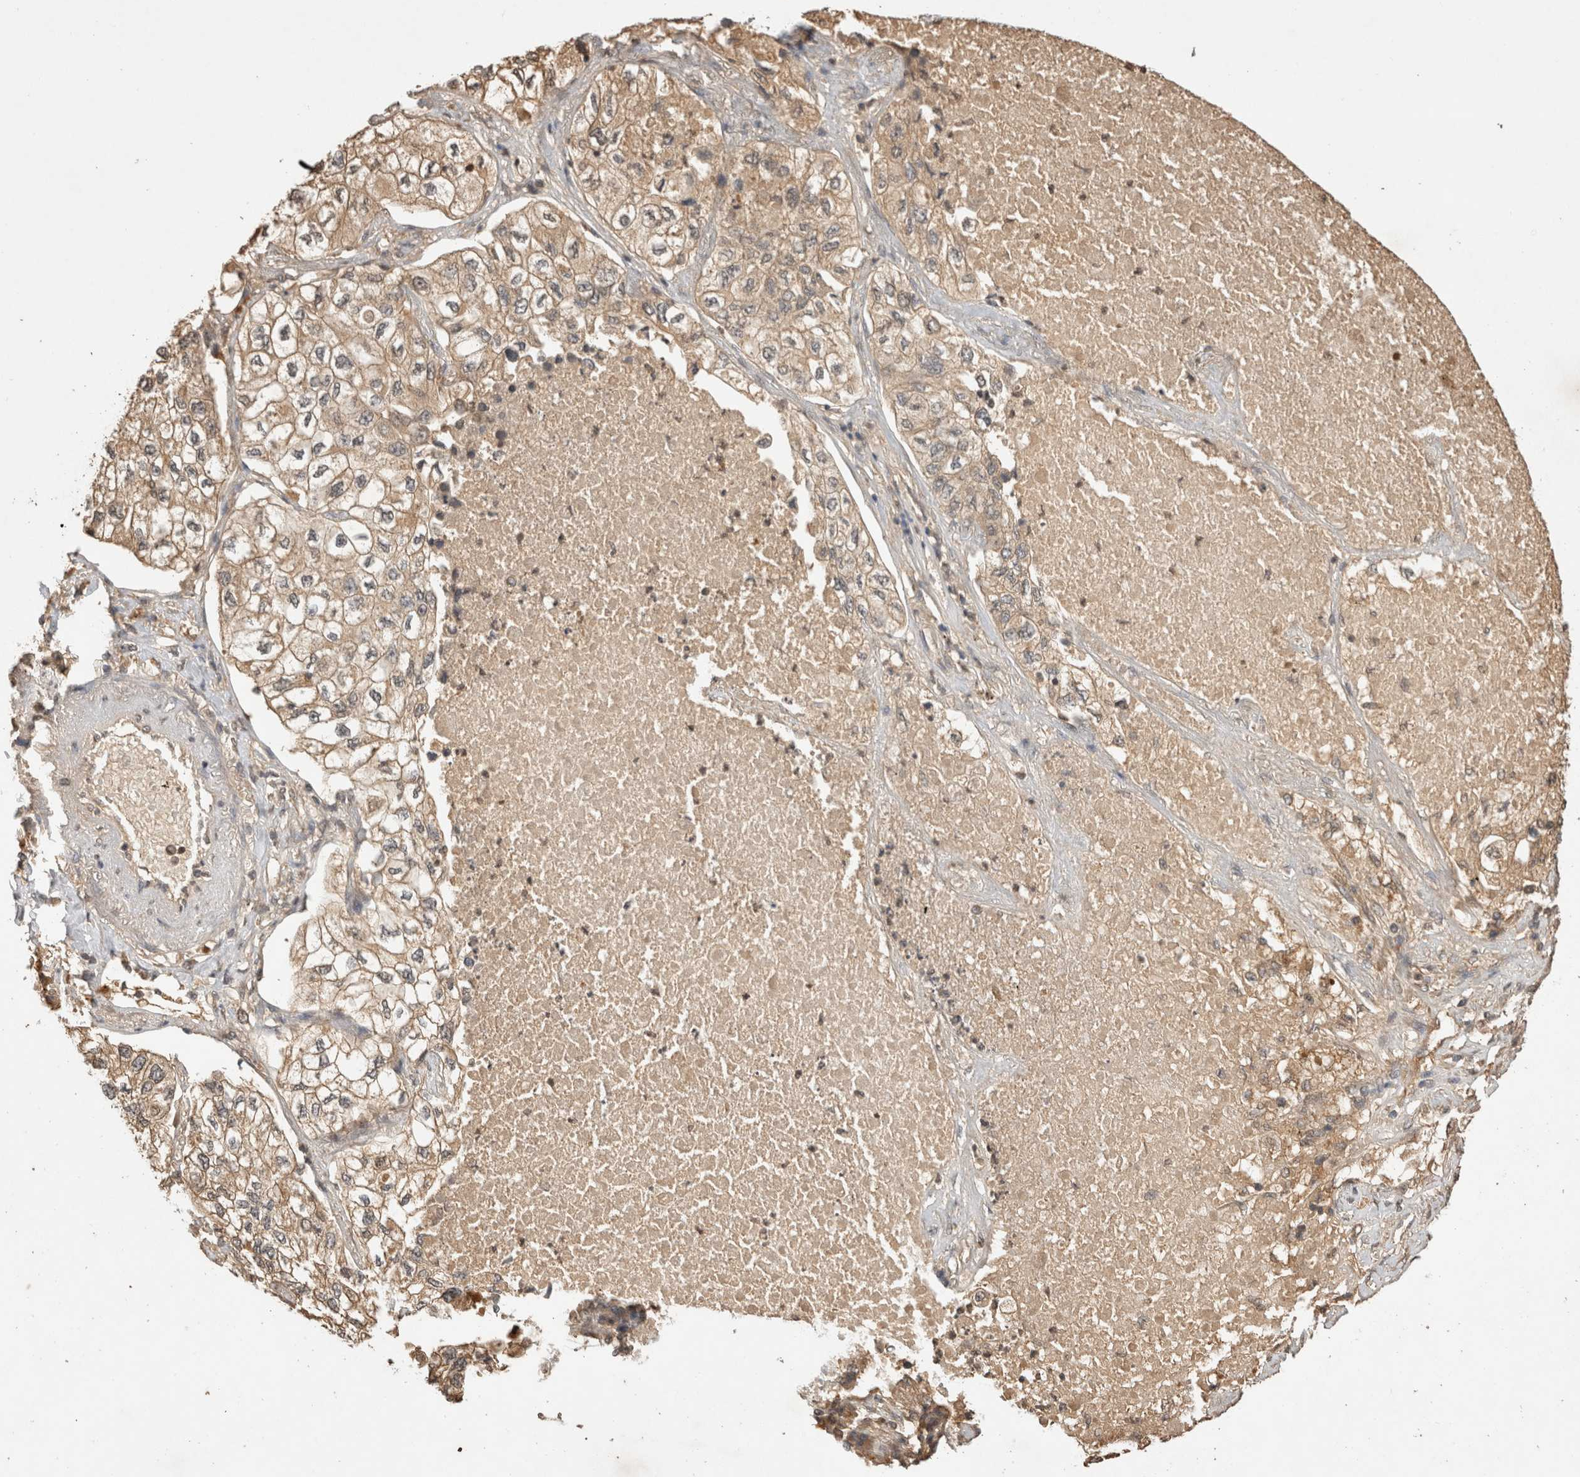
{"staining": {"intensity": "weak", "quantity": ">75%", "location": "cytoplasmic/membranous"}, "tissue": "lung cancer", "cell_type": "Tumor cells", "image_type": "cancer", "snomed": [{"axis": "morphology", "description": "Adenocarcinoma, NOS"}, {"axis": "topography", "description": "Lung"}], "caption": "A micrograph of human lung cancer stained for a protein exhibits weak cytoplasmic/membranous brown staining in tumor cells.", "gene": "PRMT3", "patient": {"sex": "male", "age": 63}}